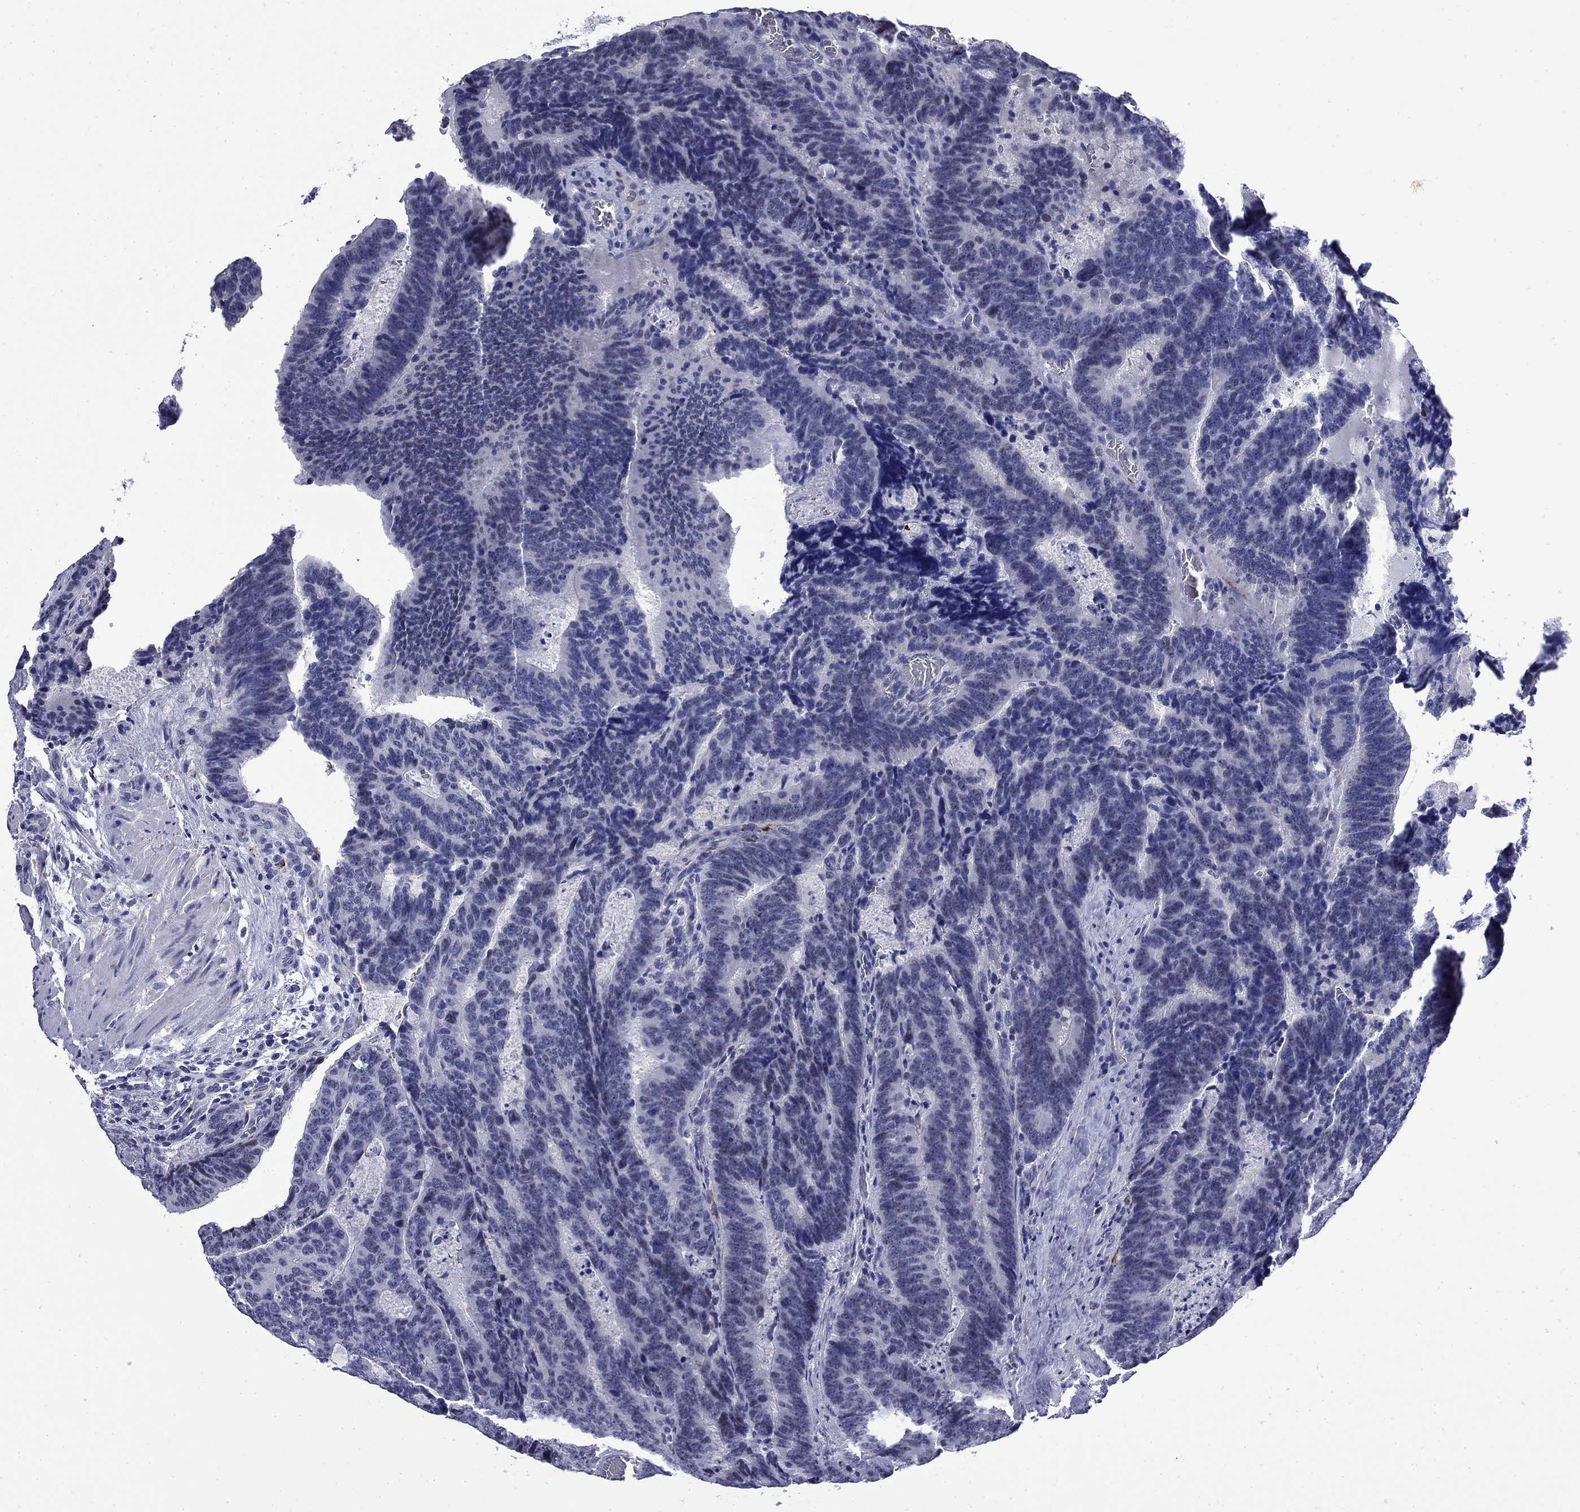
{"staining": {"intensity": "negative", "quantity": "none", "location": "none"}, "tissue": "colorectal cancer", "cell_type": "Tumor cells", "image_type": "cancer", "snomed": [{"axis": "morphology", "description": "Adenocarcinoma, NOS"}, {"axis": "topography", "description": "Colon"}], "caption": "This image is of adenocarcinoma (colorectal) stained with immunohistochemistry to label a protein in brown with the nuclei are counter-stained blue. There is no staining in tumor cells.", "gene": "MGARP", "patient": {"sex": "female", "age": 82}}